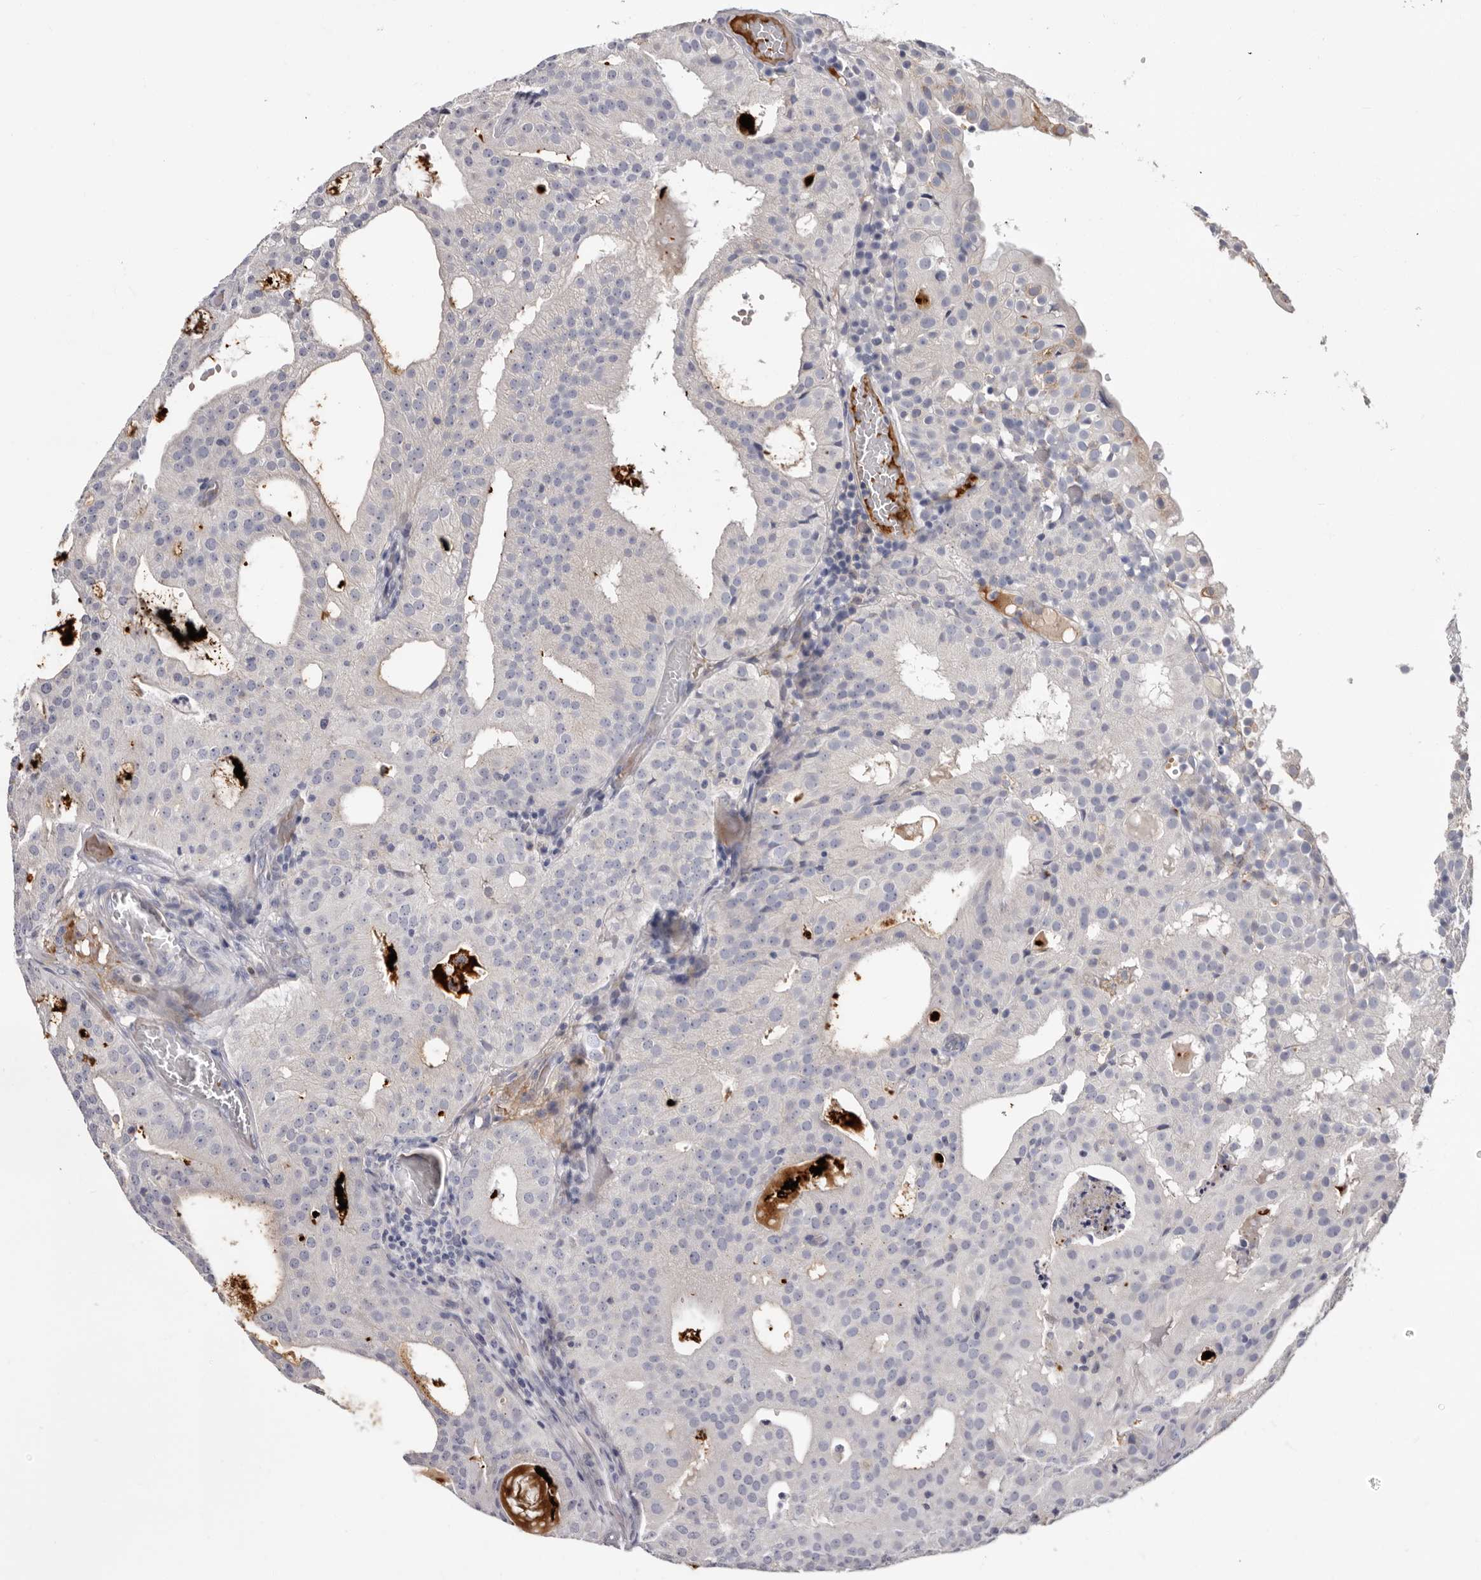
{"staining": {"intensity": "negative", "quantity": "none", "location": "none"}, "tissue": "prostate cancer", "cell_type": "Tumor cells", "image_type": "cancer", "snomed": [{"axis": "morphology", "description": "Adenocarcinoma, Medium grade"}, {"axis": "topography", "description": "Prostate"}], "caption": "The immunohistochemistry (IHC) histopathology image has no significant staining in tumor cells of prostate cancer (adenocarcinoma (medium-grade)) tissue.", "gene": "LMLN", "patient": {"sex": "male", "age": 88}}